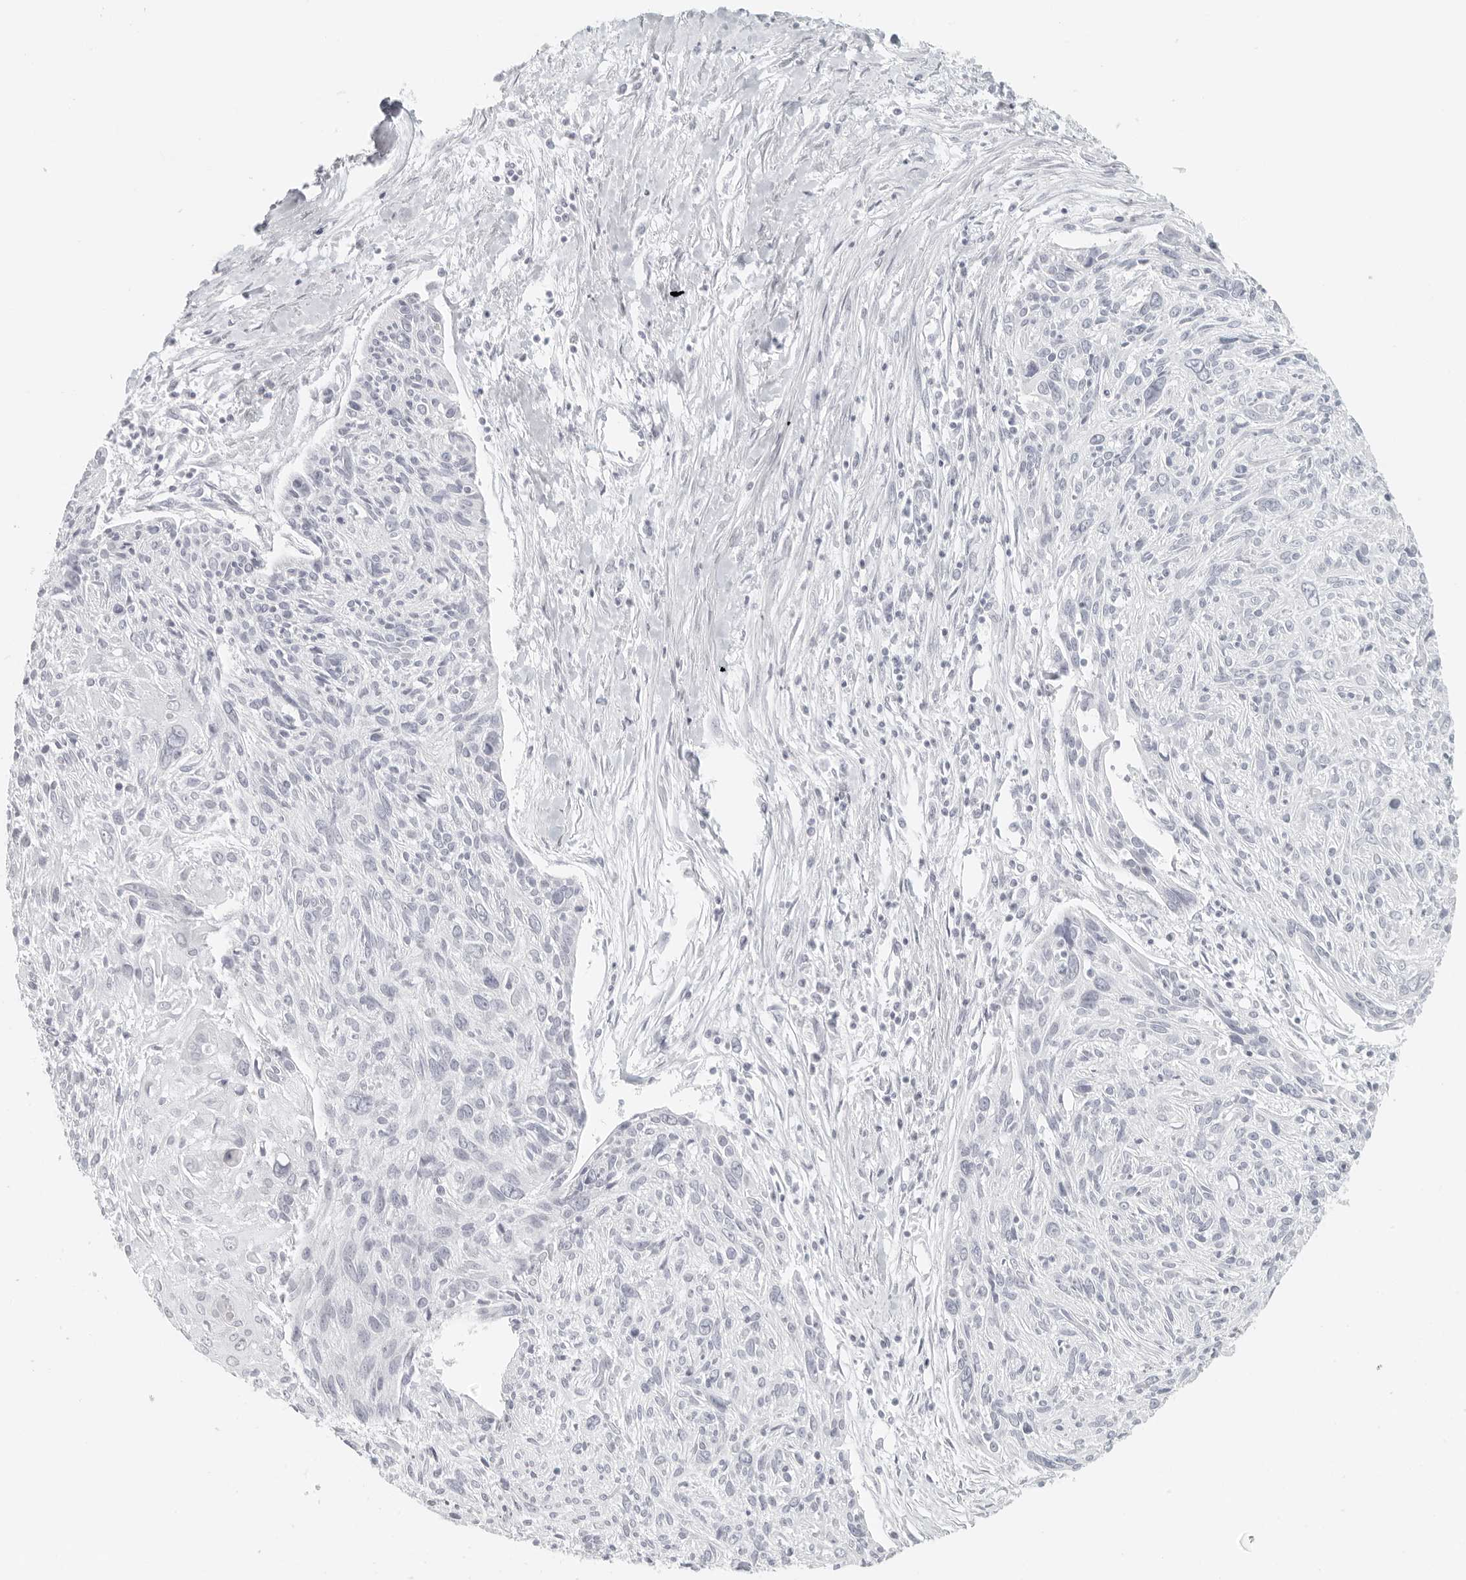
{"staining": {"intensity": "negative", "quantity": "none", "location": "none"}, "tissue": "cervical cancer", "cell_type": "Tumor cells", "image_type": "cancer", "snomed": [{"axis": "morphology", "description": "Squamous cell carcinoma, NOS"}, {"axis": "topography", "description": "Cervix"}], "caption": "An immunohistochemistry image of cervical squamous cell carcinoma is shown. There is no staining in tumor cells of cervical squamous cell carcinoma. (DAB immunohistochemistry visualized using brightfield microscopy, high magnification).", "gene": "RPS6KC1", "patient": {"sex": "female", "age": 51}}